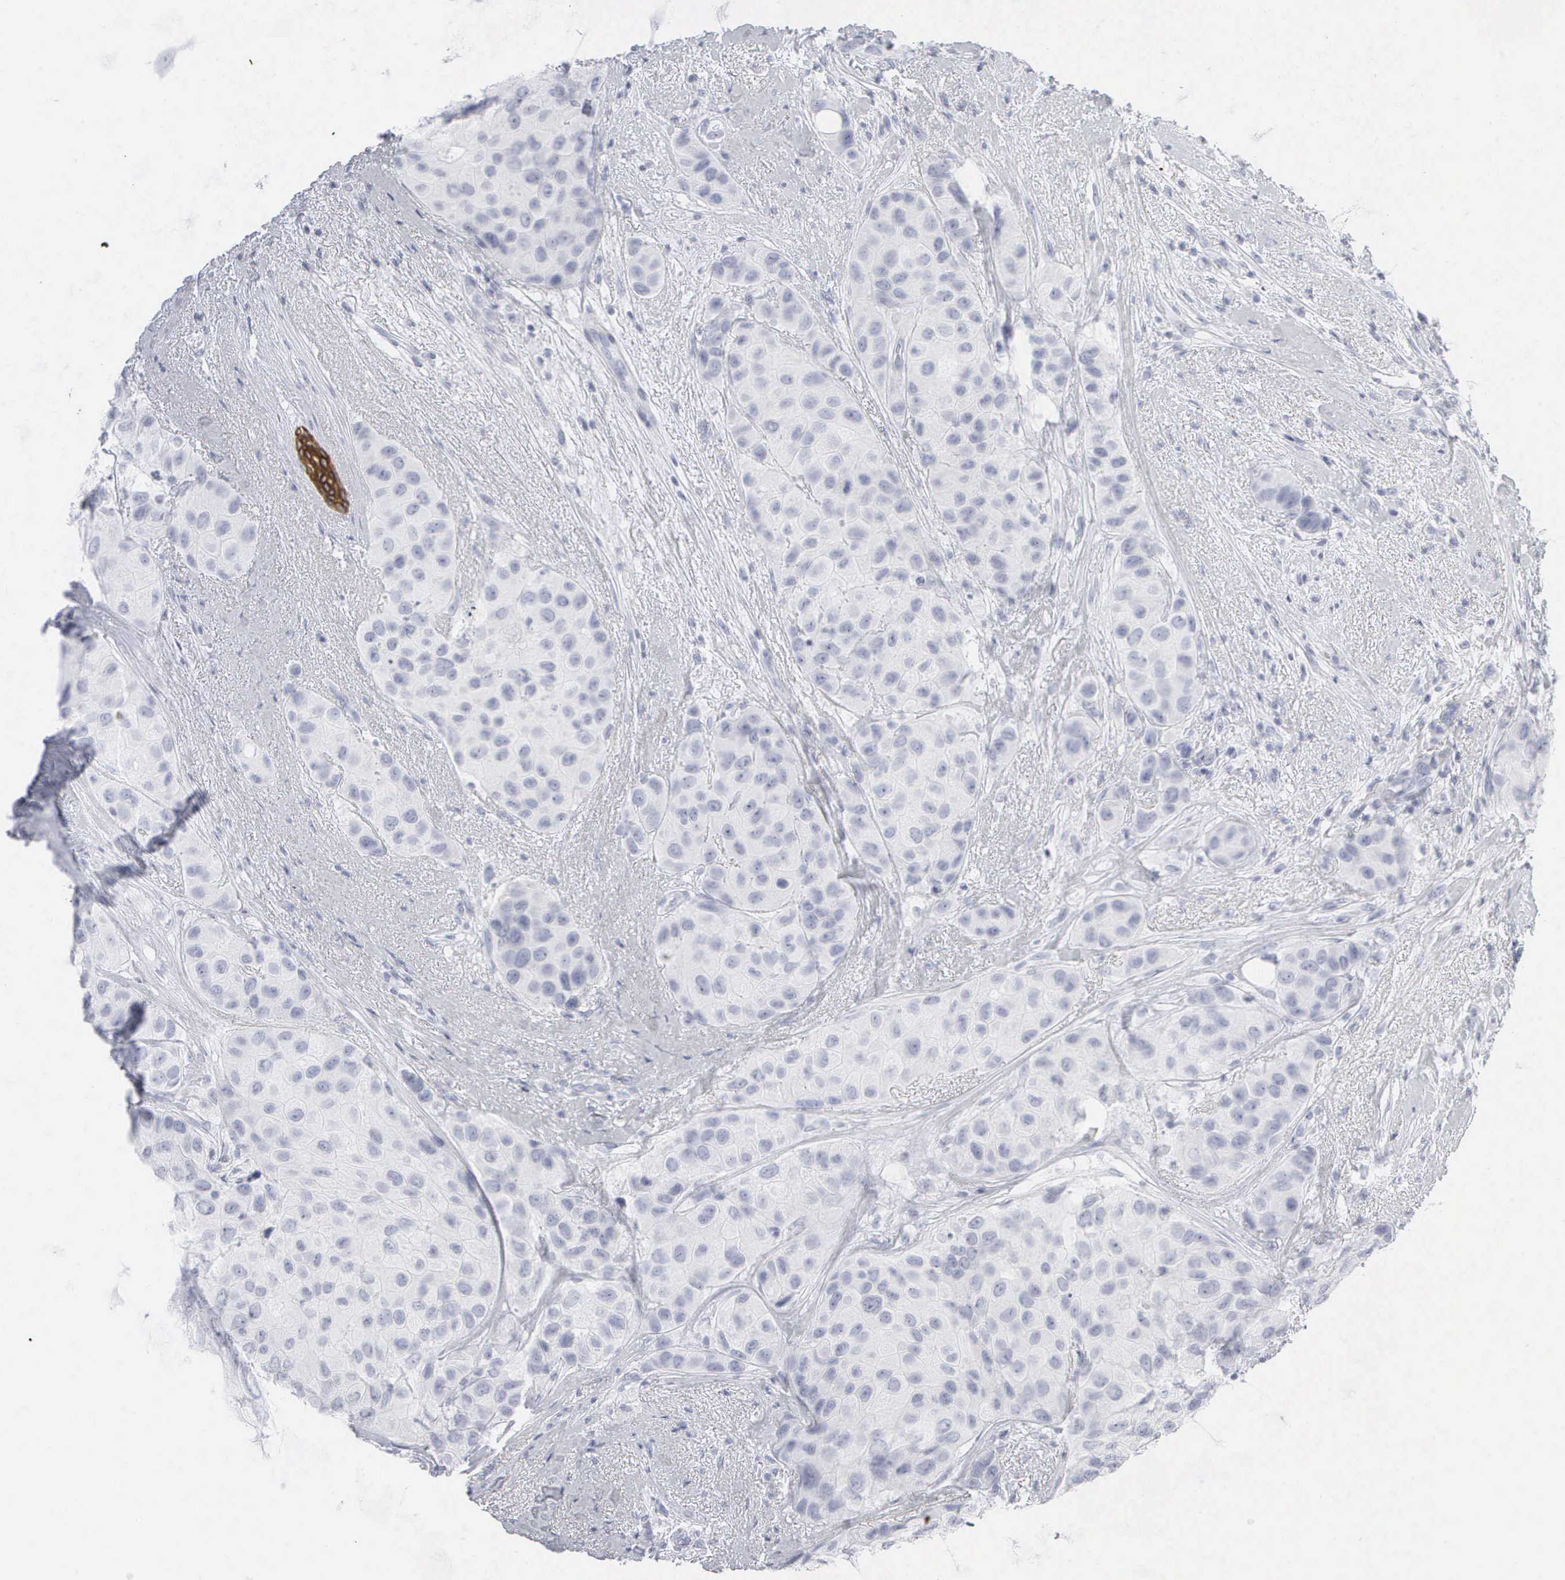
{"staining": {"intensity": "negative", "quantity": "none", "location": "none"}, "tissue": "breast cancer", "cell_type": "Tumor cells", "image_type": "cancer", "snomed": [{"axis": "morphology", "description": "Duct carcinoma"}, {"axis": "topography", "description": "Breast"}], "caption": "Immunohistochemical staining of breast cancer exhibits no significant staining in tumor cells.", "gene": "KRT14", "patient": {"sex": "female", "age": 68}}